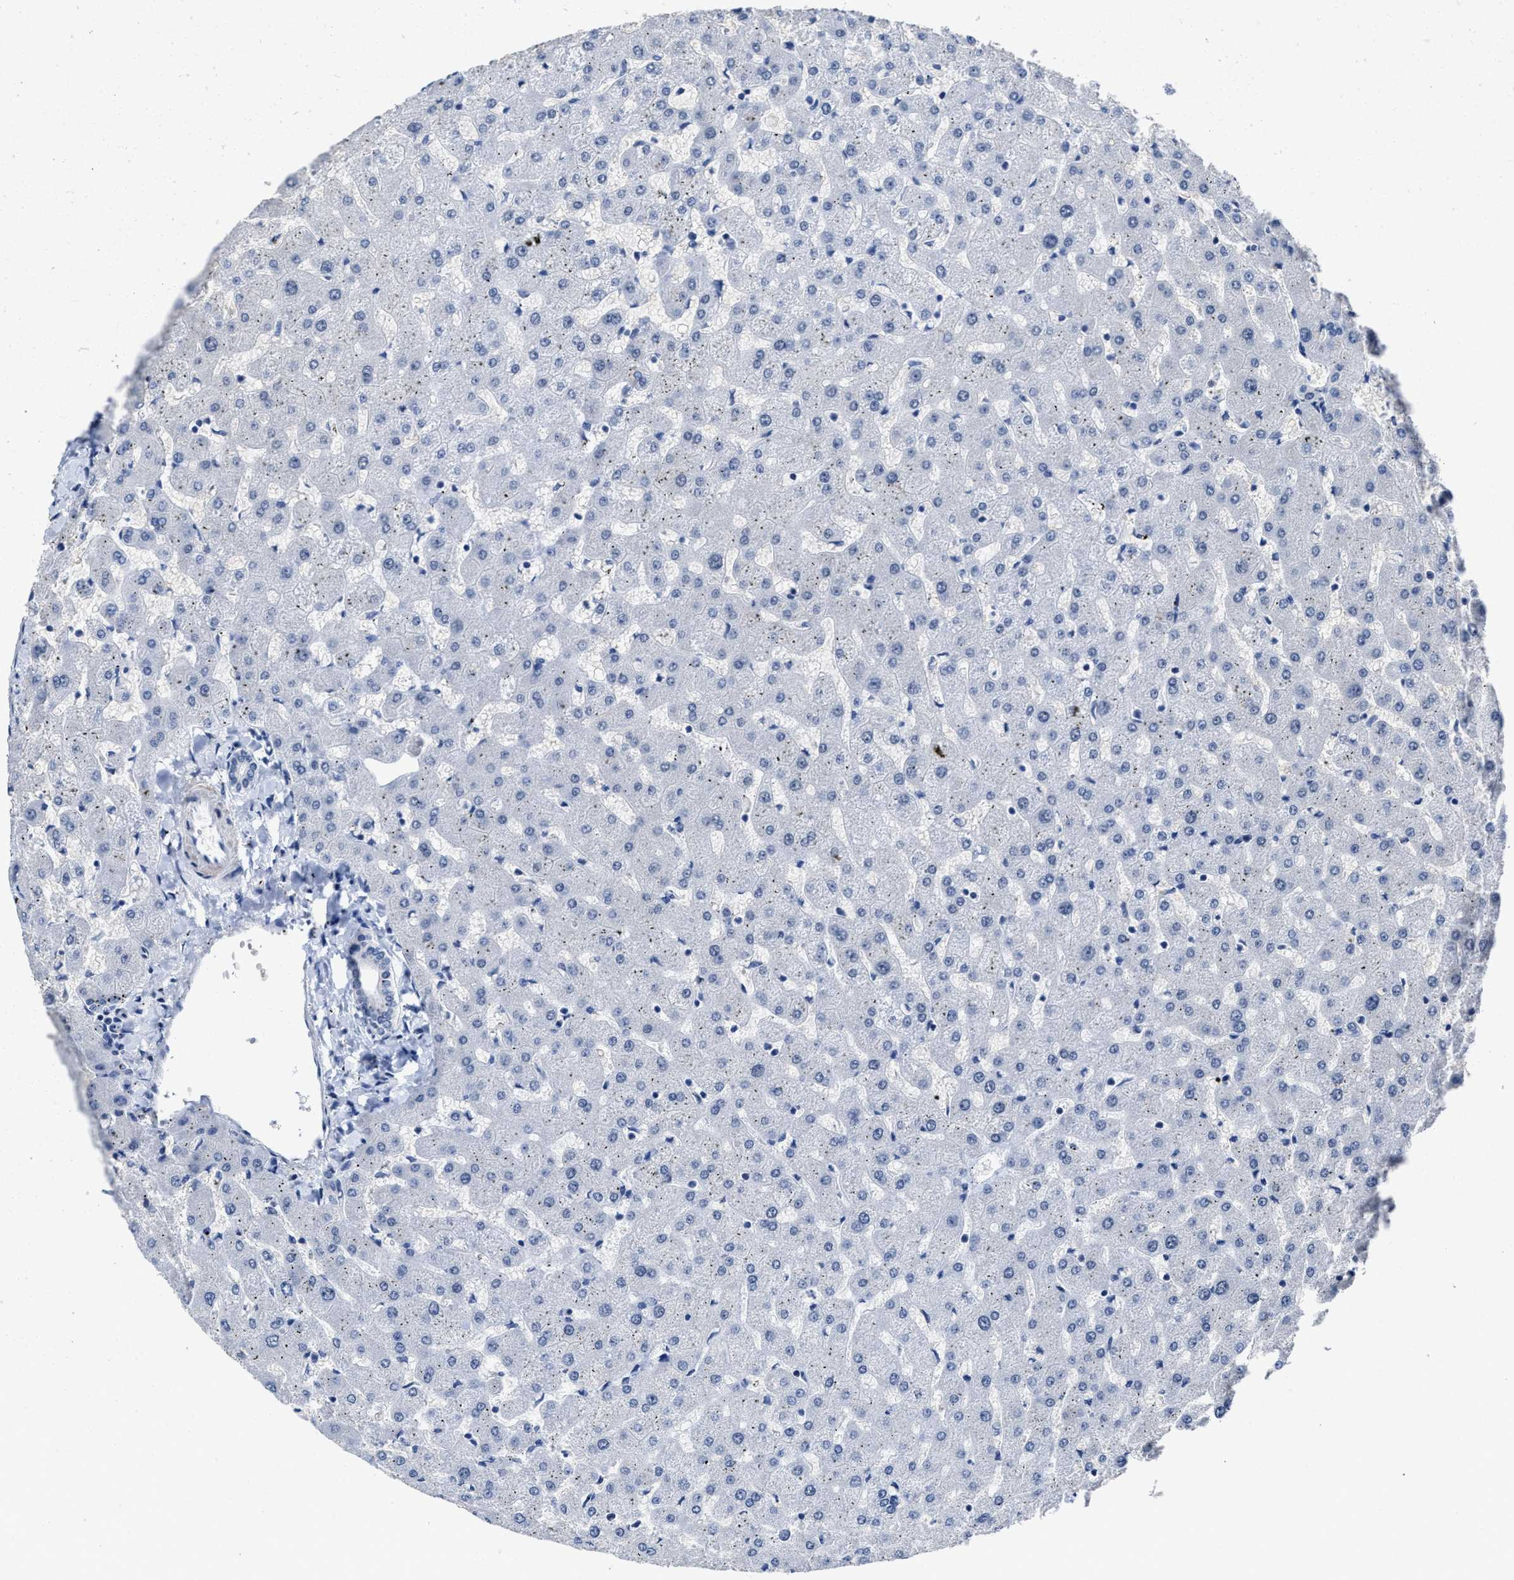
{"staining": {"intensity": "negative", "quantity": "none", "location": "none"}, "tissue": "liver", "cell_type": "Cholangiocytes", "image_type": "normal", "snomed": [{"axis": "morphology", "description": "Normal tissue, NOS"}, {"axis": "topography", "description": "Liver"}], "caption": "Immunohistochemical staining of benign human liver displays no significant expression in cholangiocytes.", "gene": "ID3", "patient": {"sex": "female", "age": 63}}